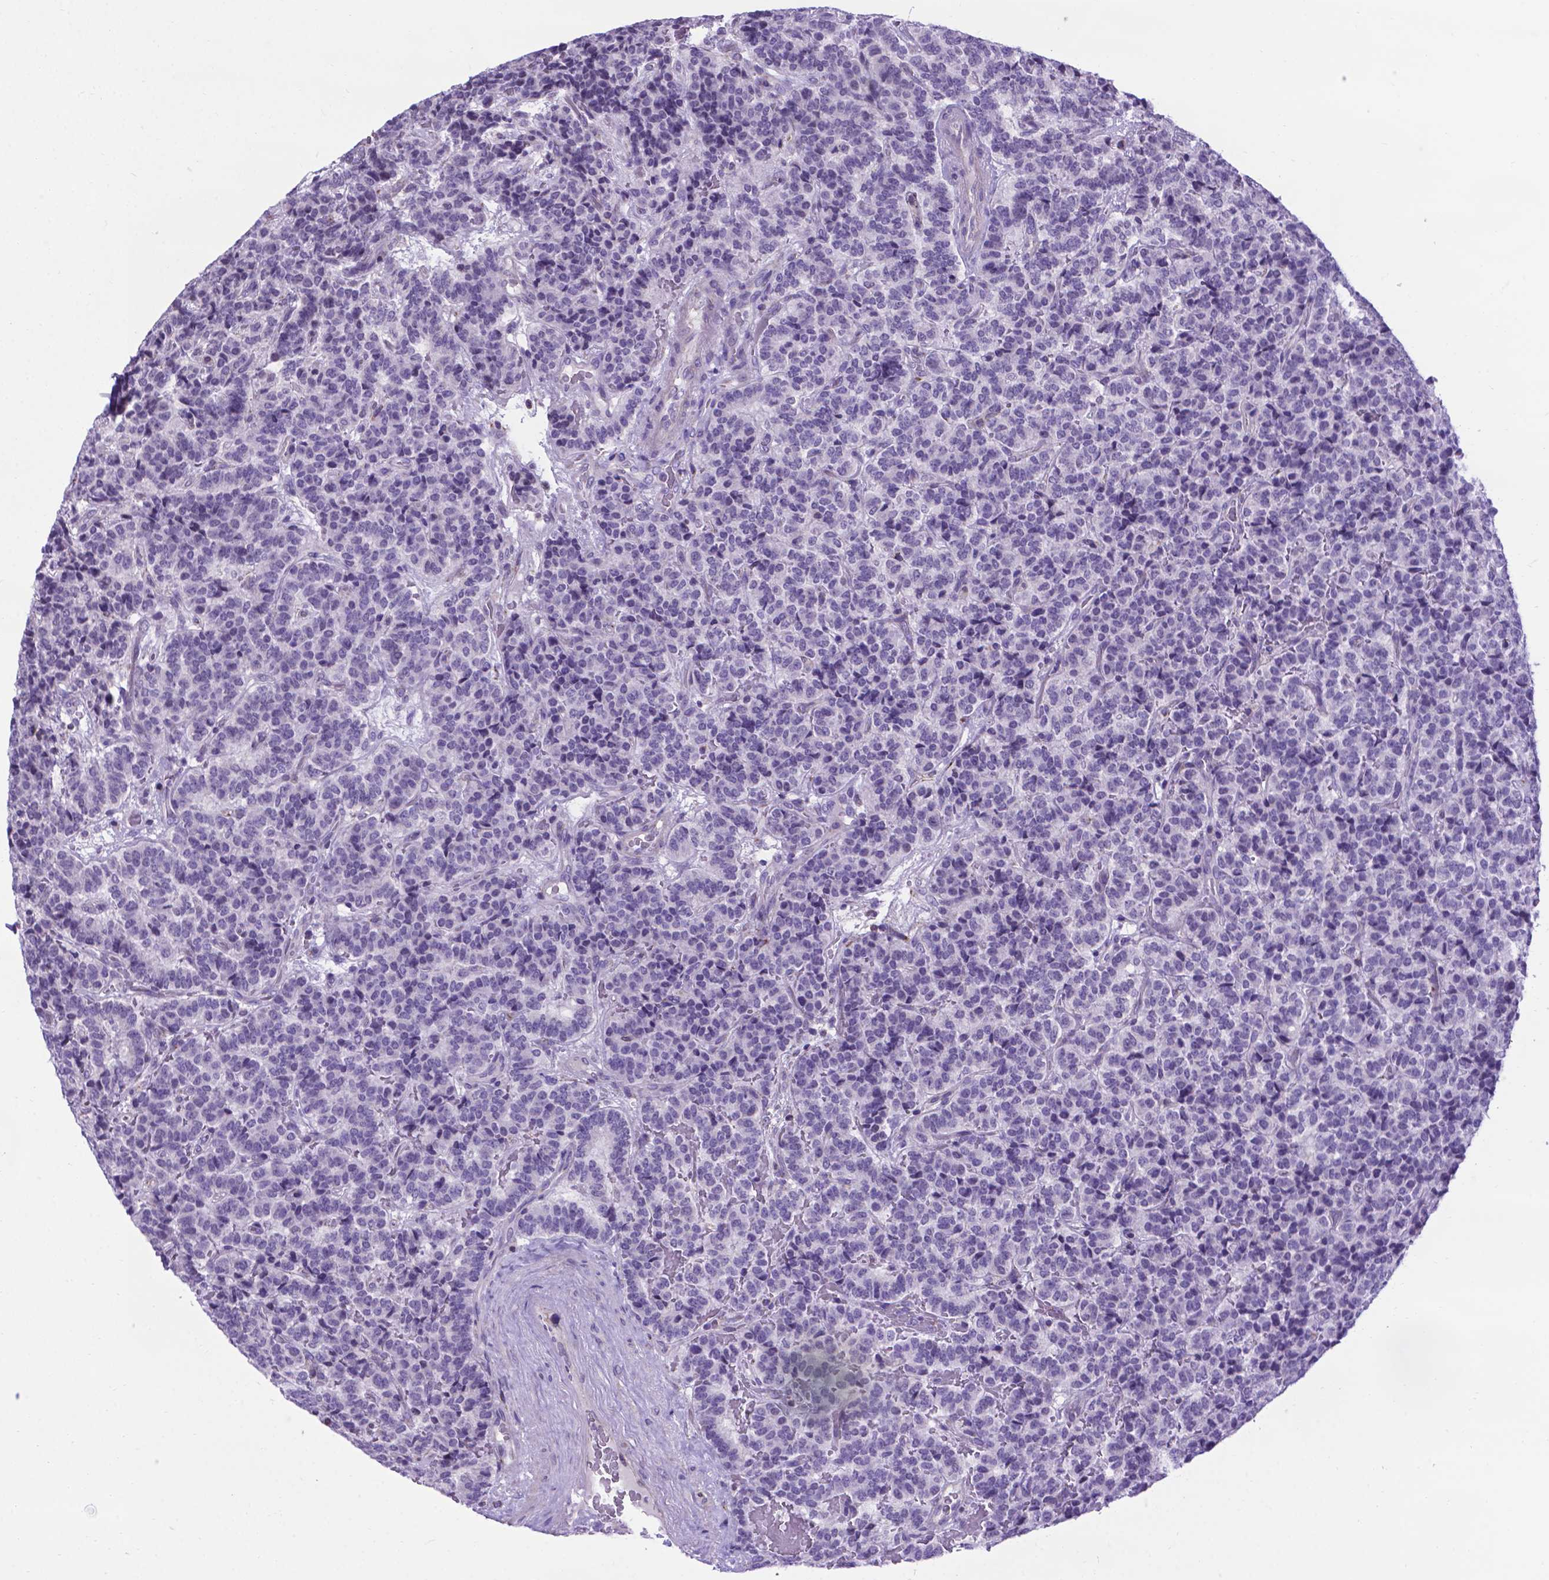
{"staining": {"intensity": "negative", "quantity": "none", "location": "none"}, "tissue": "carcinoid", "cell_type": "Tumor cells", "image_type": "cancer", "snomed": [{"axis": "morphology", "description": "Carcinoid, malignant, NOS"}, {"axis": "topography", "description": "Pancreas"}], "caption": "DAB (3,3'-diaminobenzidine) immunohistochemical staining of human carcinoid shows no significant staining in tumor cells.", "gene": "POU3F3", "patient": {"sex": "male", "age": 36}}